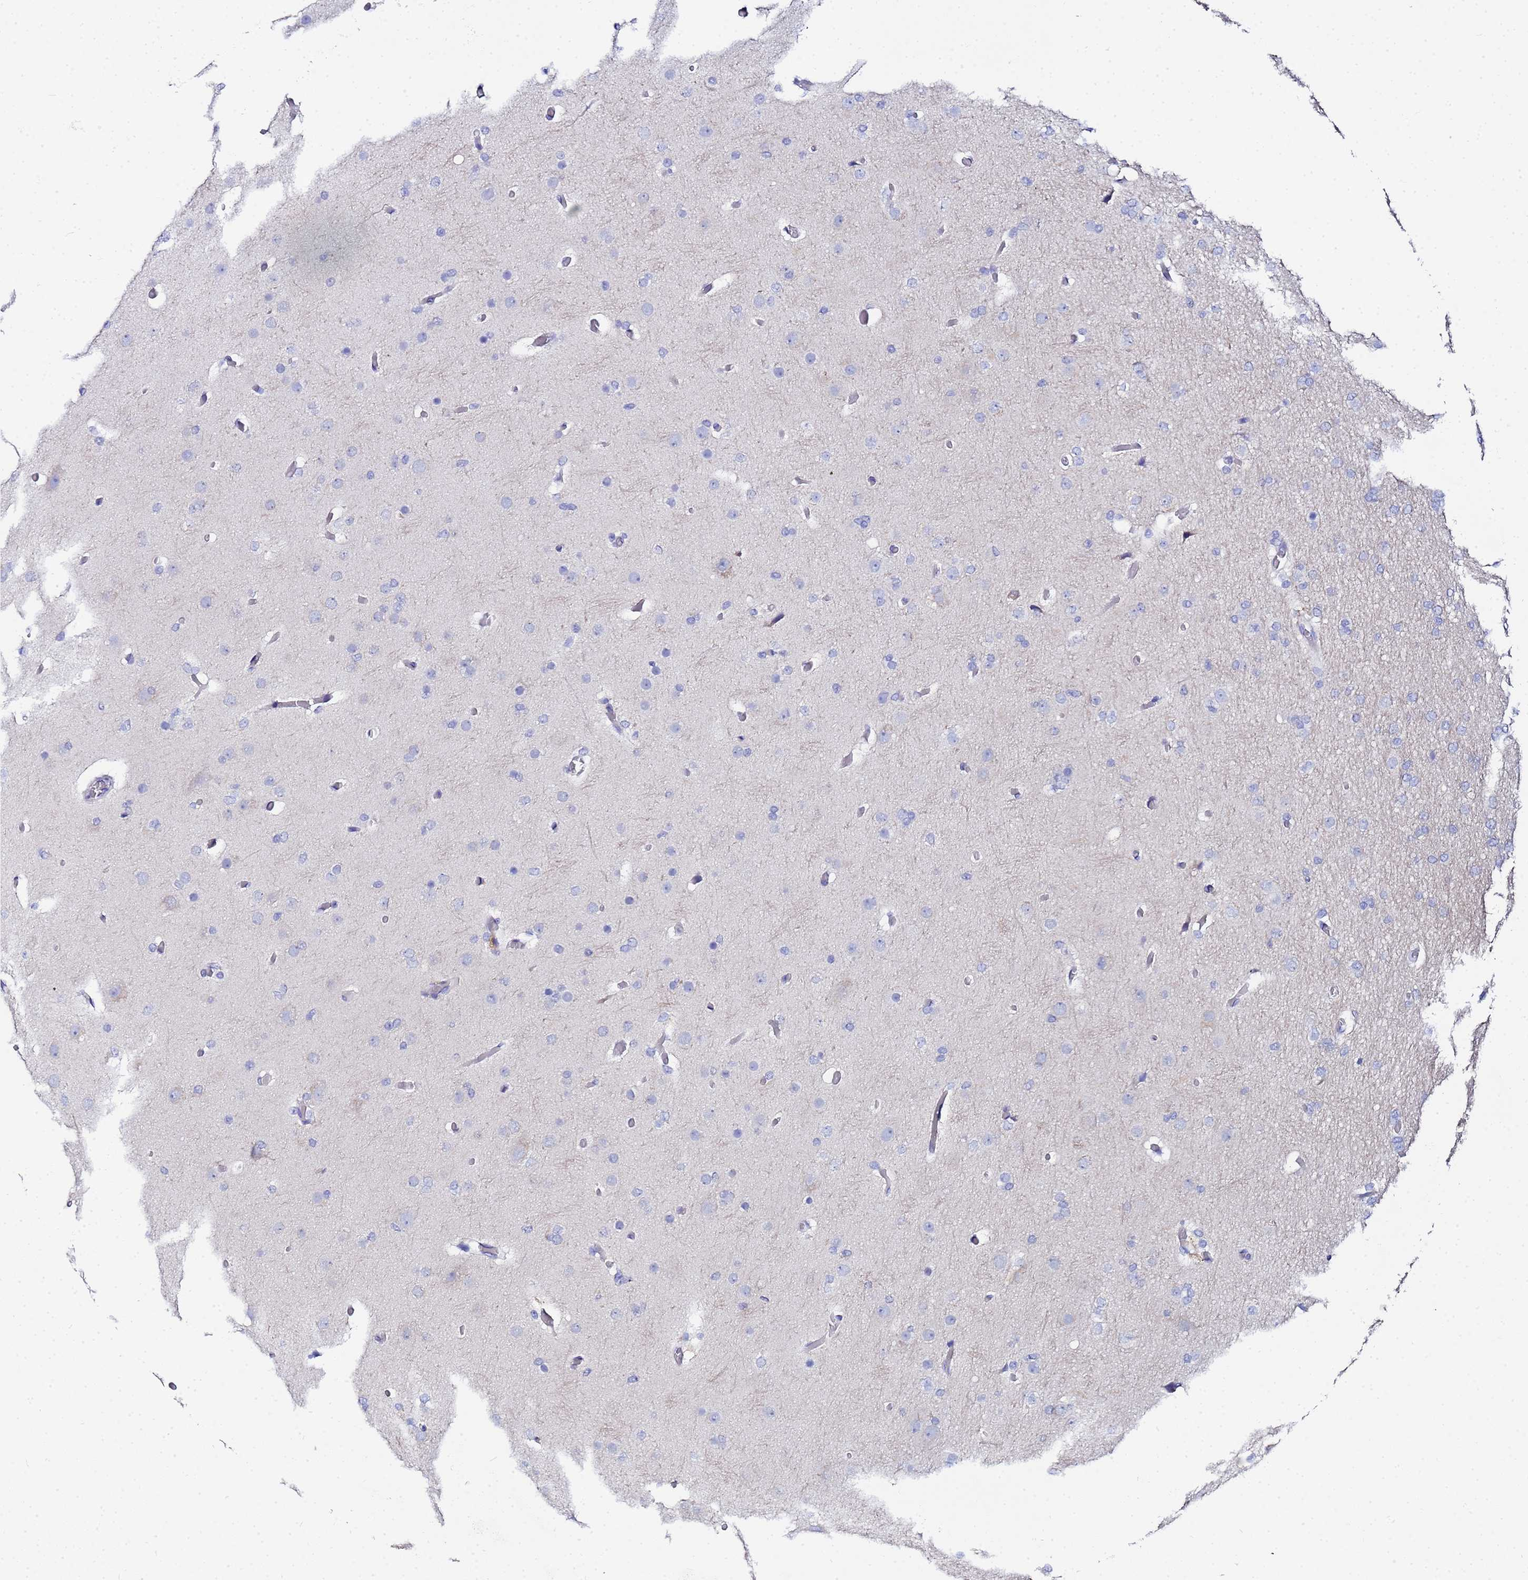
{"staining": {"intensity": "negative", "quantity": "none", "location": "none"}, "tissue": "glioma", "cell_type": "Tumor cells", "image_type": "cancer", "snomed": [{"axis": "morphology", "description": "Glioma, malignant, High grade"}, {"axis": "topography", "description": "Cerebral cortex"}], "caption": "The IHC image has no significant expression in tumor cells of malignant glioma (high-grade) tissue.", "gene": "ZNF26", "patient": {"sex": "female", "age": 36}}